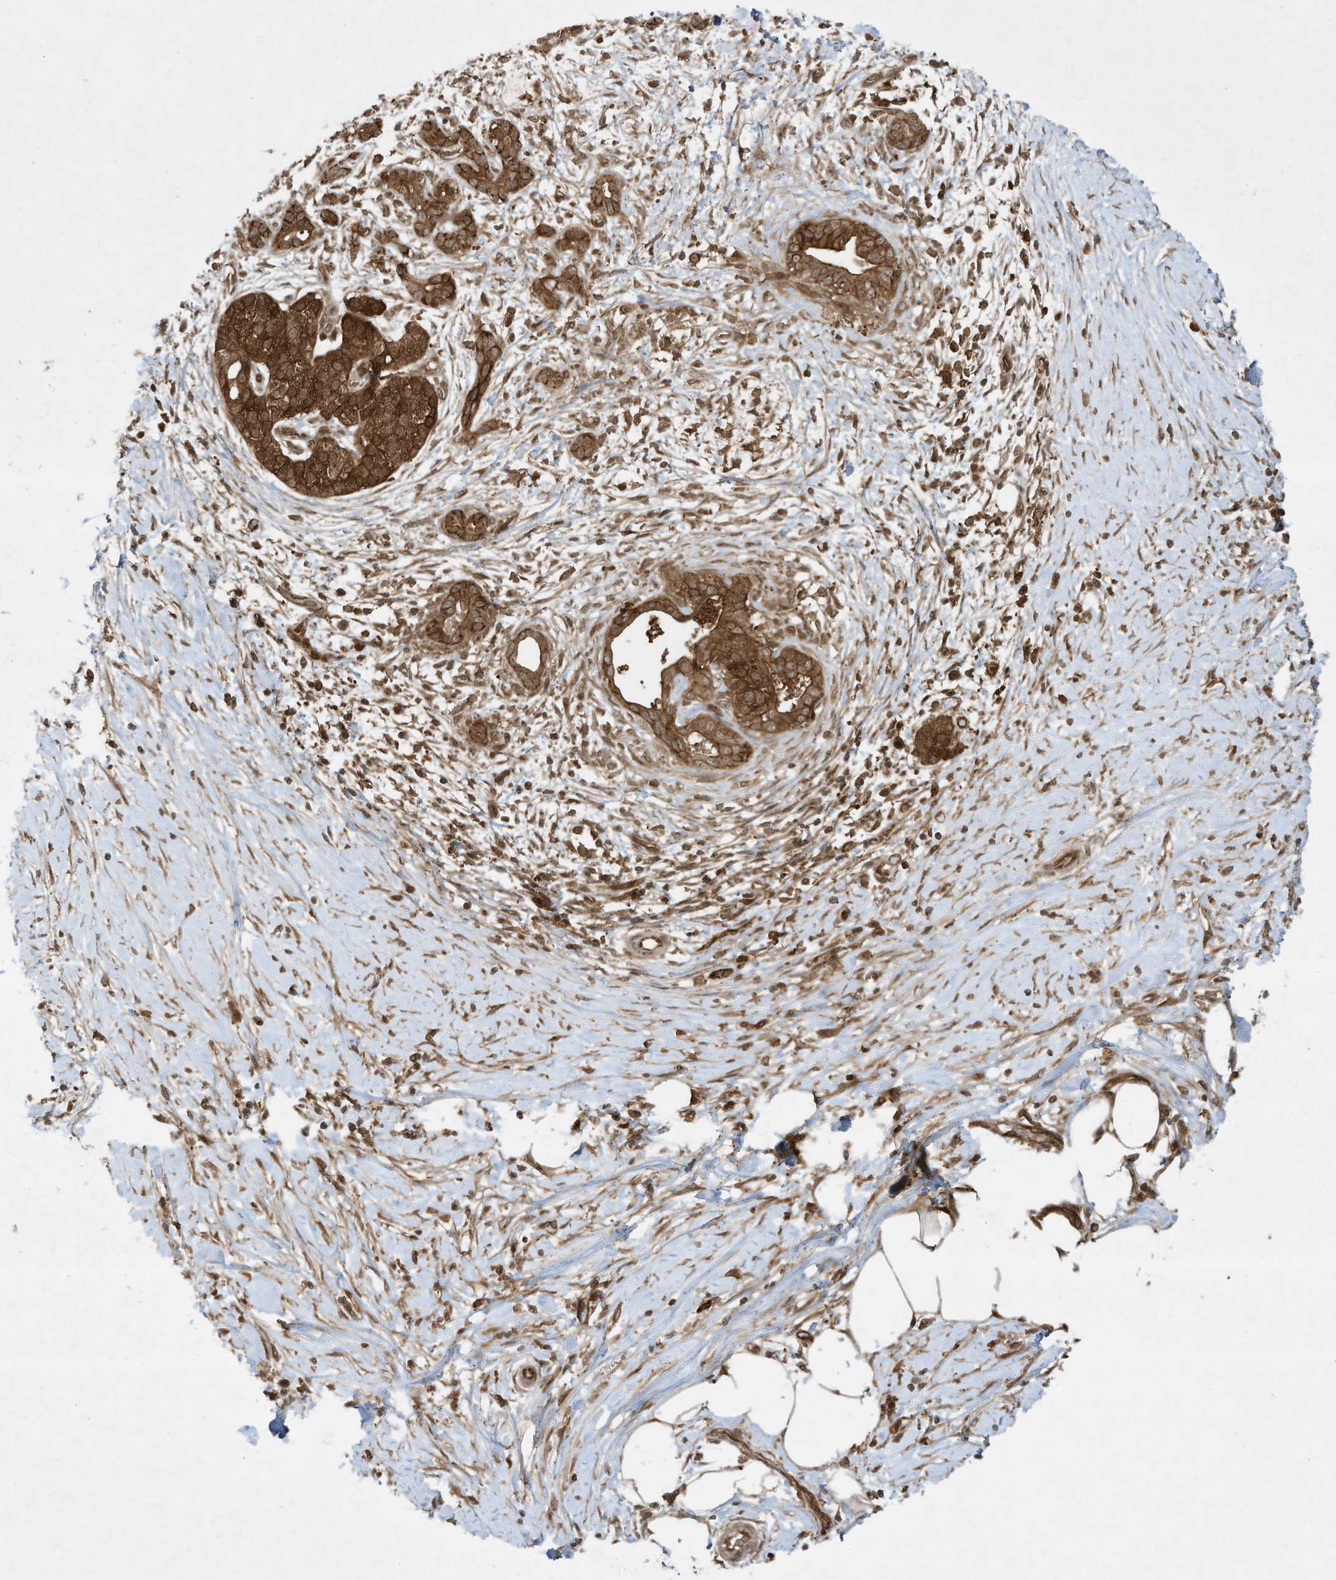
{"staining": {"intensity": "strong", "quantity": ">75%", "location": "cytoplasmic/membranous"}, "tissue": "pancreatic cancer", "cell_type": "Tumor cells", "image_type": "cancer", "snomed": [{"axis": "morphology", "description": "Adenocarcinoma, NOS"}, {"axis": "topography", "description": "Pancreas"}], "caption": "An immunohistochemistry histopathology image of neoplastic tissue is shown. Protein staining in brown highlights strong cytoplasmic/membranous positivity in pancreatic cancer (adenocarcinoma) within tumor cells.", "gene": "CERT1", "patient": {"sex": "male", "age": 58}}